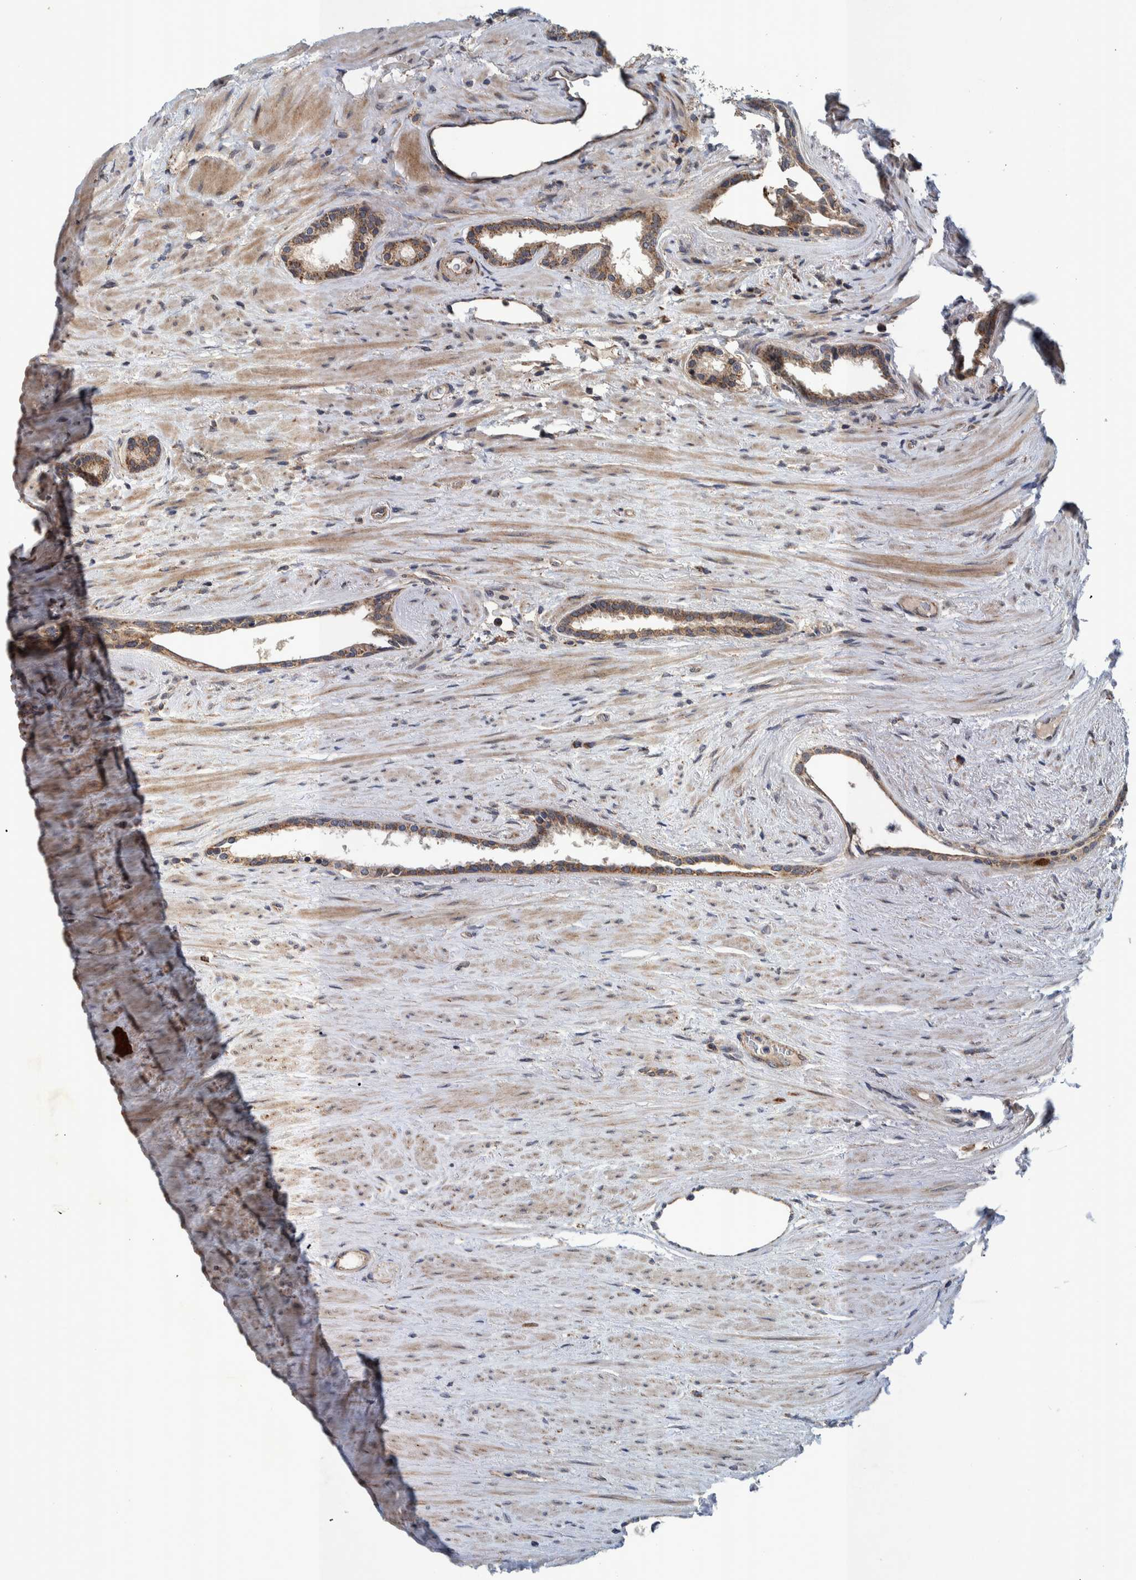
{"staining": {"intensity": "moderate", "quantity": ">75%", "location": "cytoplasmic/membranous"}, "tissue": "prostate cancer", "cell_type": "Tumor cells", "image_type": "cancer", "snomed": [{"axis": "morphology", "description": "Adenocarcinoma, High grade"}, {"axis": "topography", "description": "Prostate"}], "caption": "DAB (3,3'-diaminobenzidine) immunohistochemical staining of adenocarcinoma (high-grade) (prostate) displays moderate cytoplasmic/membranous protein staining in approximately >75% of tumor cells.", "gene": "MRPS7", "patient": {"sex": "male", "age": 71}}